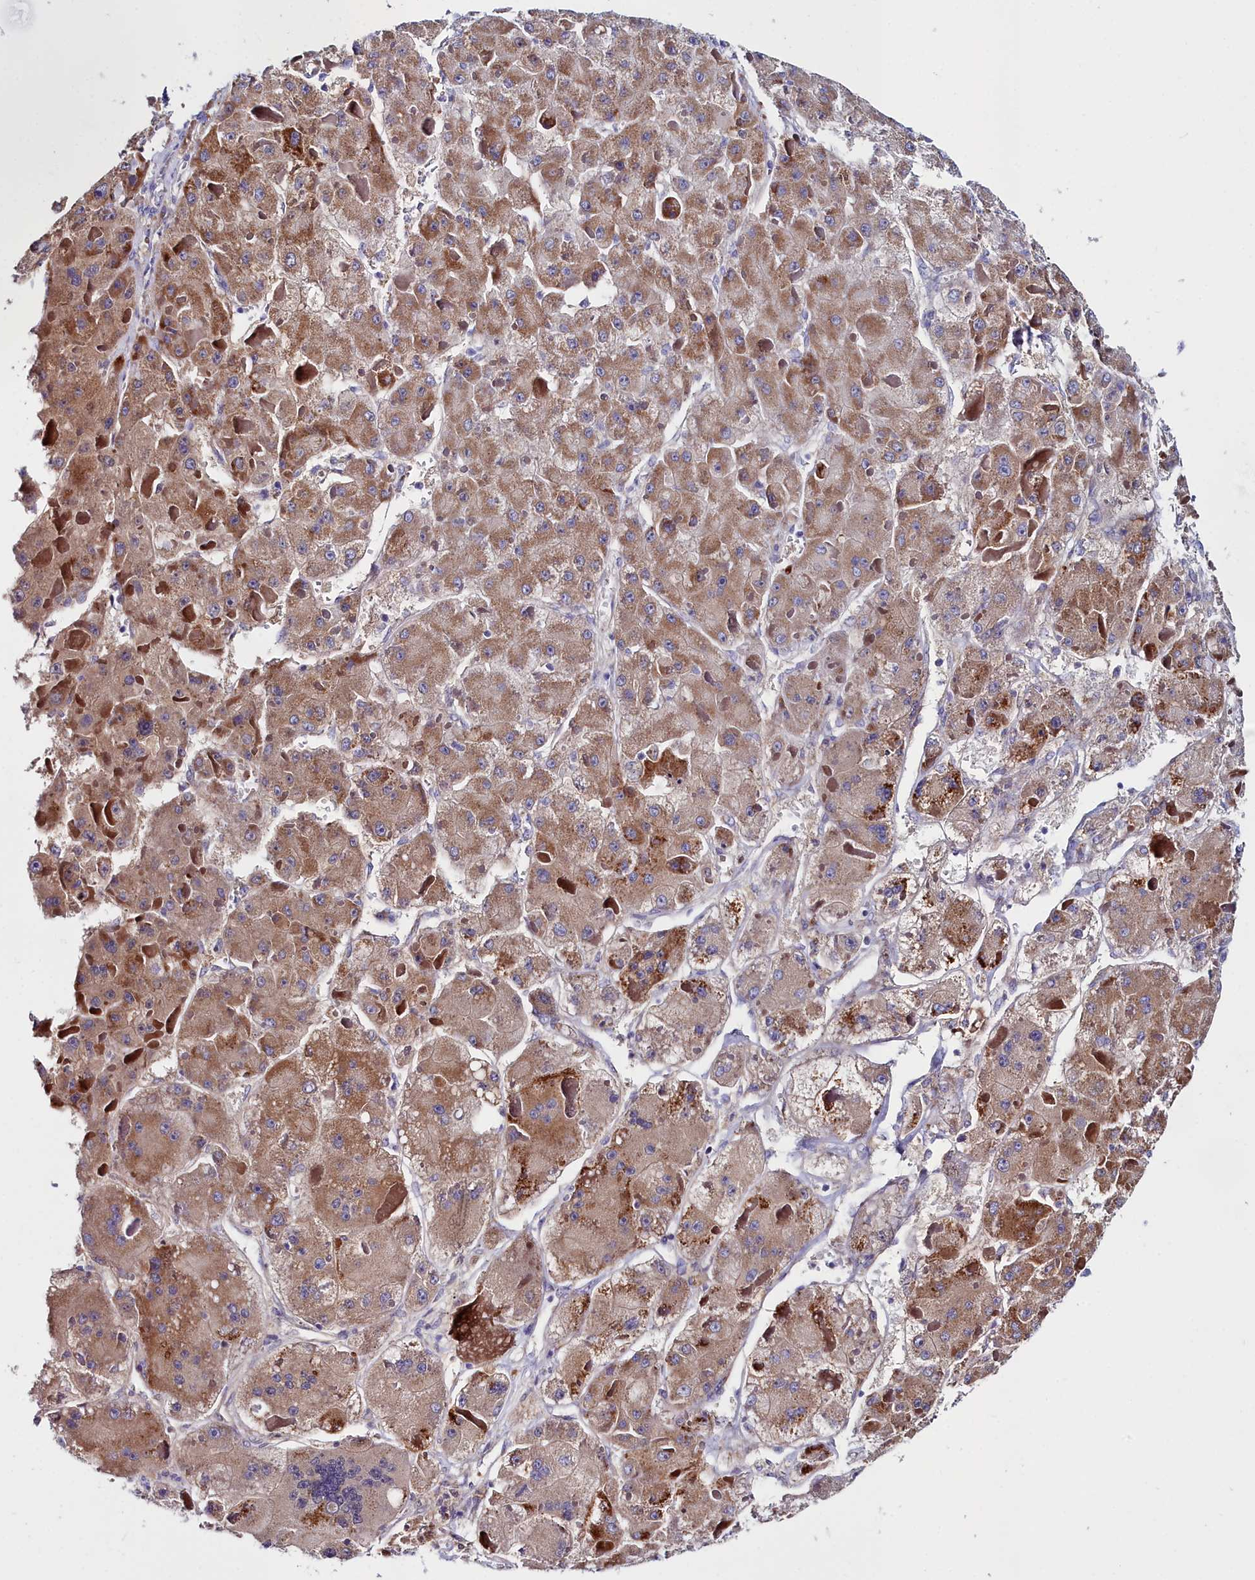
{"staining": {"intensity": "moderate", "quantity": ">75%", "location": "cytoplasmic/membranous"}, "tissue": "liver cancer", "cell_type": "Tumor cells", "image_type": "cancer", "snomed": [{"axis": "morphology", "description": "Carcinoma, Hepatocellular, NOS"}, {"axis": "topography", "description": "Liver"}], "caption": "A micrograph showing moderate cytoplasmic/membranous expression in approximately >75% of tumor cells in liver cancer (hepatocellular carcinoma), as visualized by brown immunohistochemical staining.", "gene": "SLC49A3", "patient": {"sex": "female", "age": 73}}